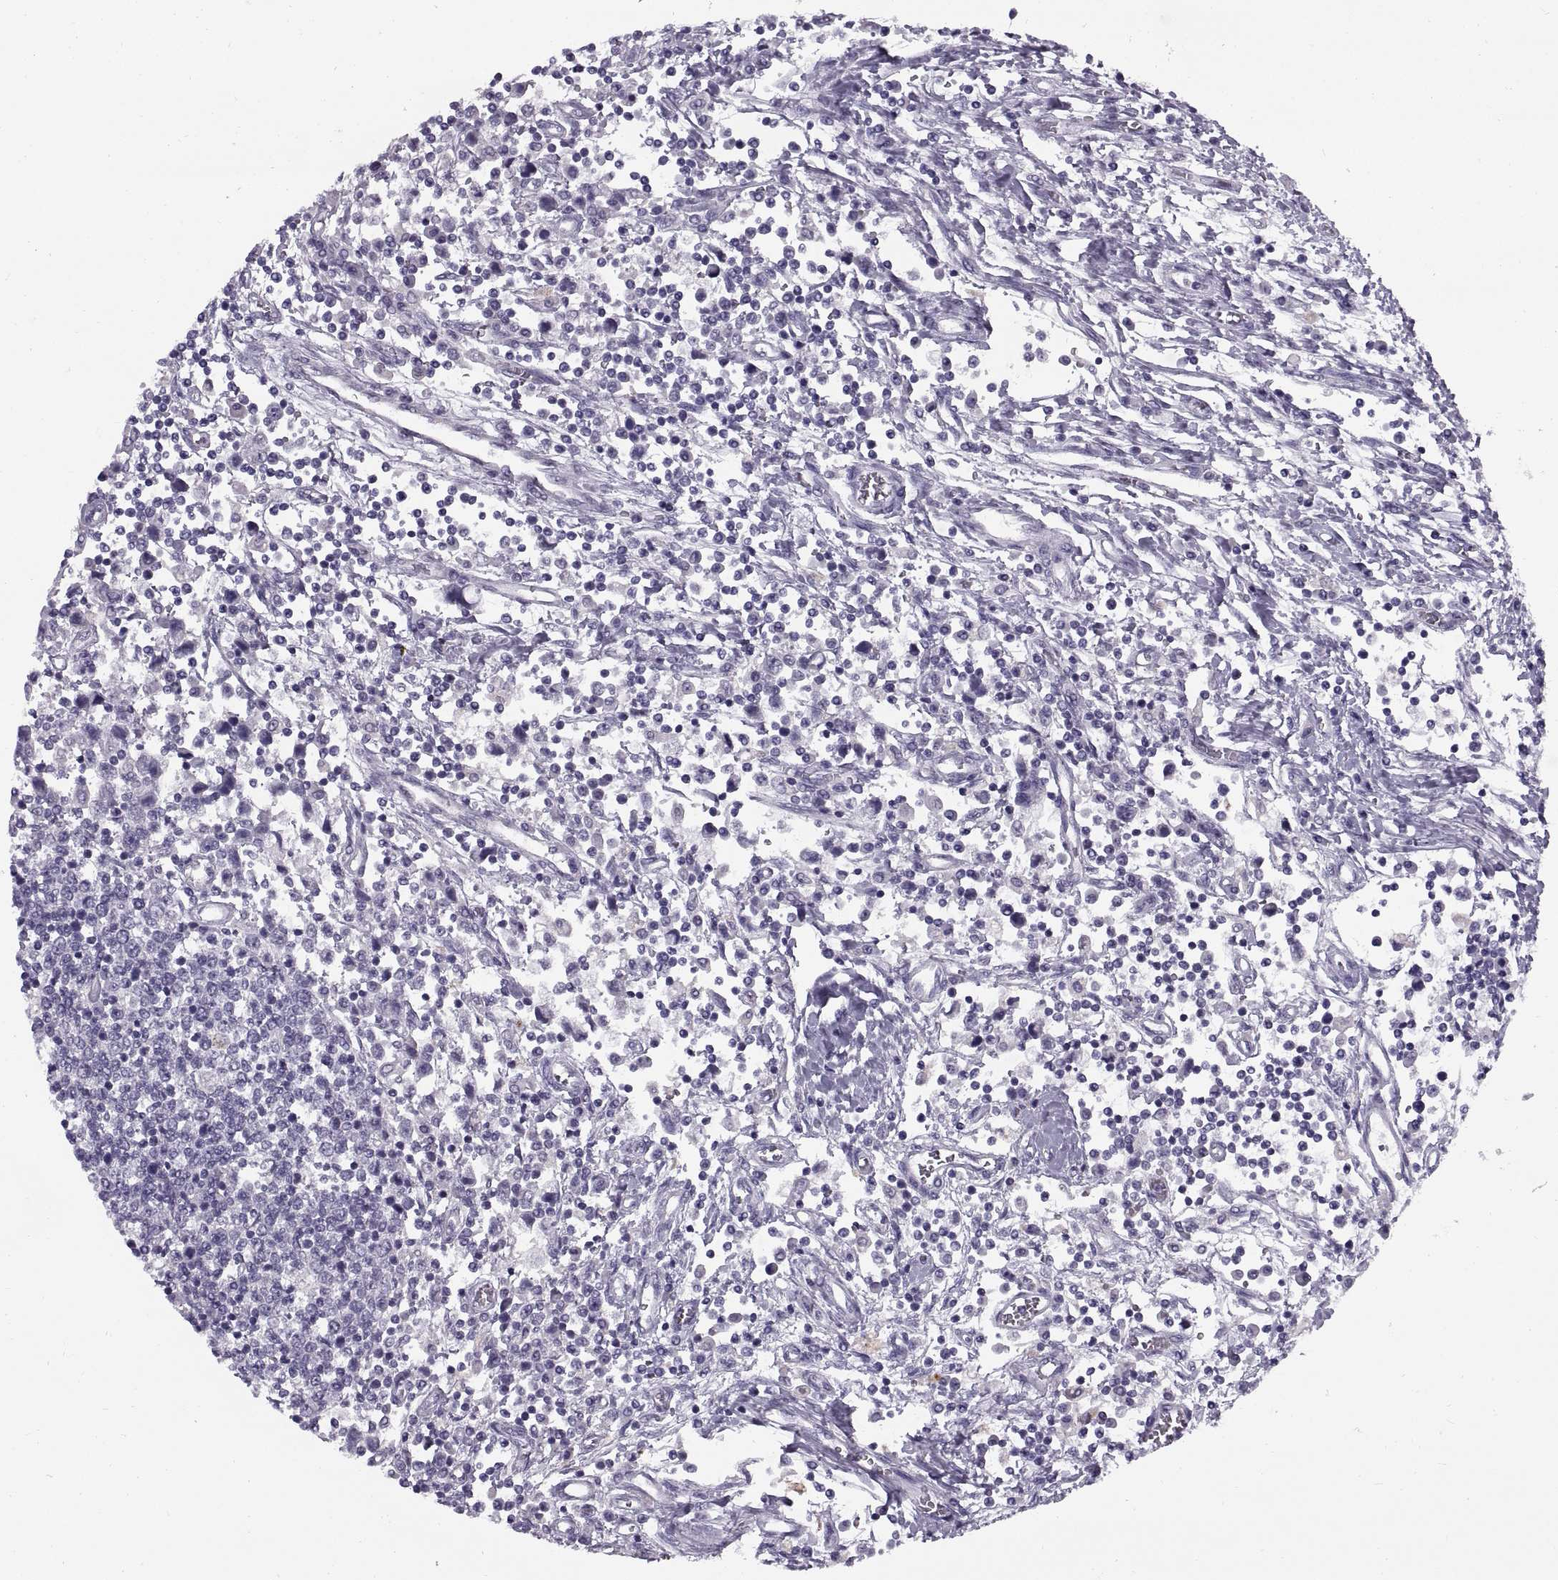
{"staining": {"intensity": "negative", "quantity": "none", "location": "none"}, "tissue": "testis cancer", "cell_type": "Tumor cells", "image_type": "cancer", "snomed": [{"axis": "morphology", "description": "Seminoma, NOS"}, {"axis": "topography", "description": "Testis"}], "caption": "Seminoma (testis) stained for a protein using immunohistochemistry demonstrates no staining tumor cells.", "gene": "CALCR", "patient": {"sex": "male", "age": 34}}